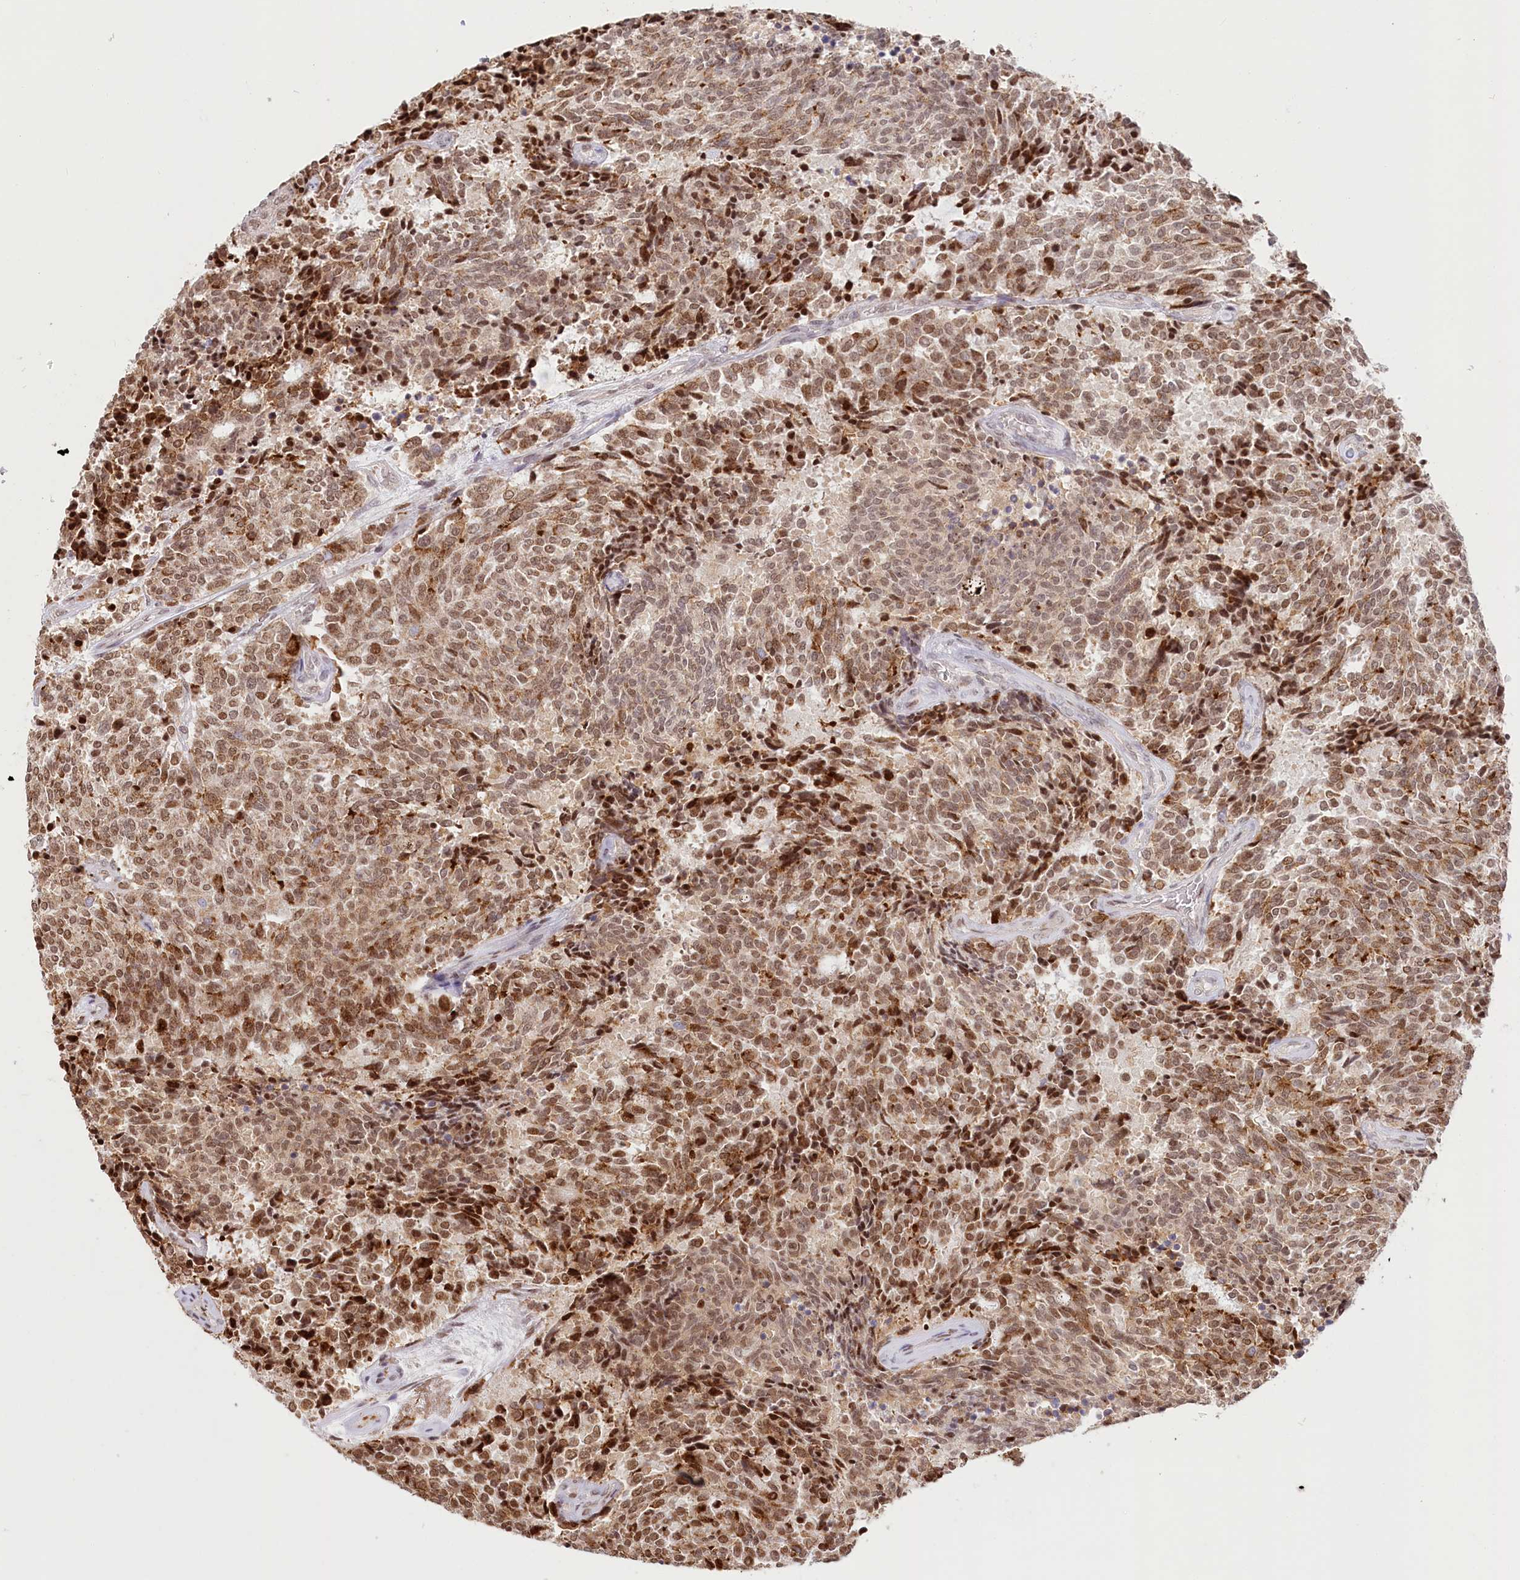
{"staining": {"intensity": "strong", "quantity": ">75%", "location": "nuclear"}, "tissue": "carcinoid", "cell_type": "Tumor cells", "image_type": "cancer", "snomed": [{"axis": "morphology", "description": "Carcinoid, malignant, NOS"}, {"axis": "topography", "description": "Pancreas"}], "caption": "The image reveals staining of carcinoid, revealing strong nuclear protein positivity (brown color) within tumor cells. (DAB (3,3'-diaminobenzidine) IHC, brown staining for protein, blue staining for nuclei).", "gene": "PYURF", "patient": {"sex": "female", "age": 54}}